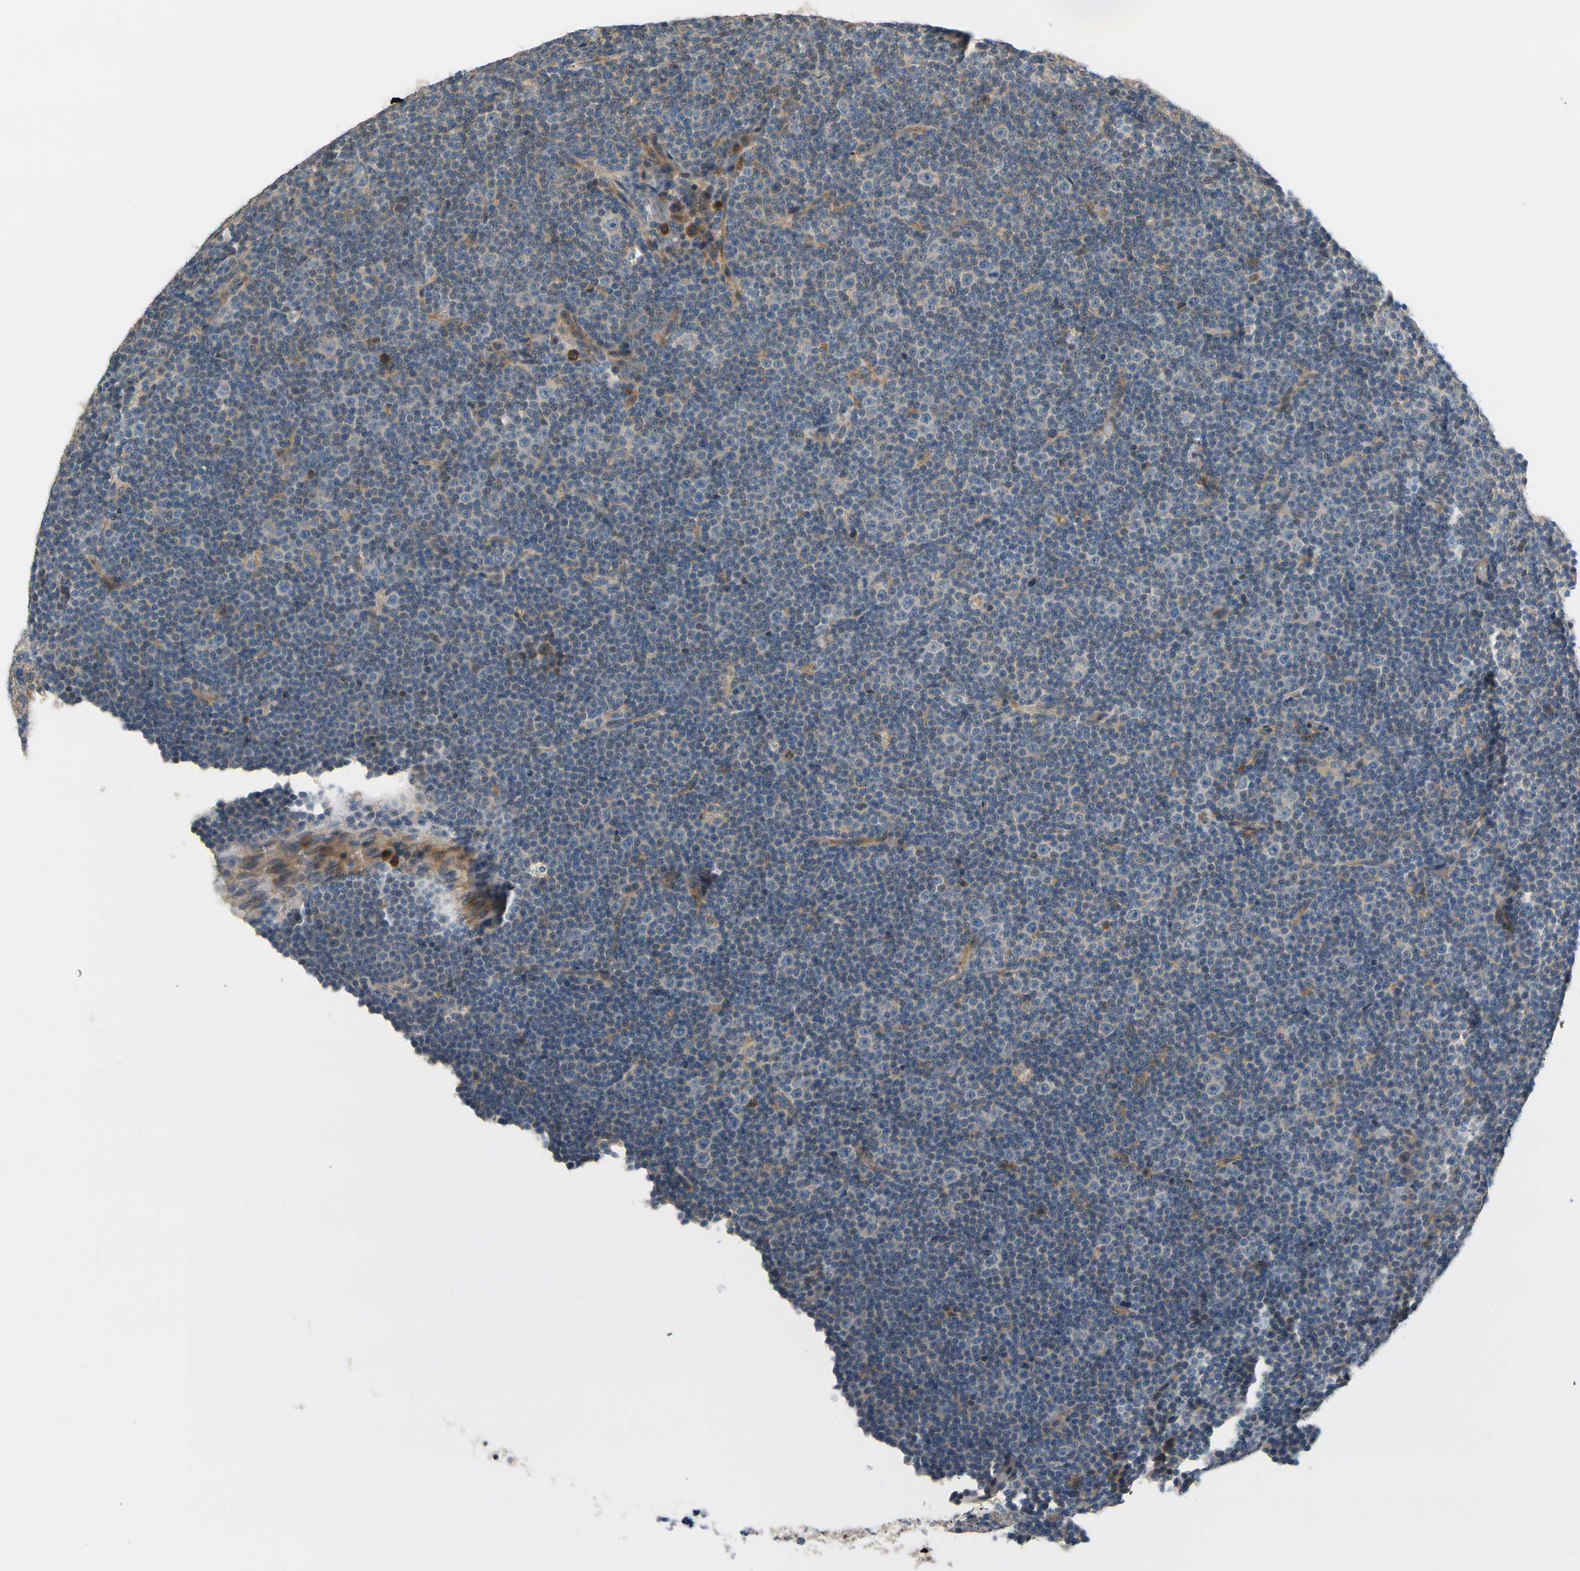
{"staining": {"intensity": "negative", "quantity": "none", "location": "none"}, "tissue": "lymphoma", "cell_type": "Tumor cells", "image_type": "cancer", "snomed": [{"axis": "morphology", "description": "Malignant lymphoma, non-Hodgkin's type, Low grade"}, {"axis": "topography", "description": "Lymph node"}], "caption": "Immunohistochemistry photomicrograph of neoplastic tissue: human low-grade malignant lymphoma, non-Hodgkin's type stained with DAB reveals no significant protein positivity in tumor cells.", "gene": "SIGLEC5", "patient": {"sex": "female", "age": 67}}